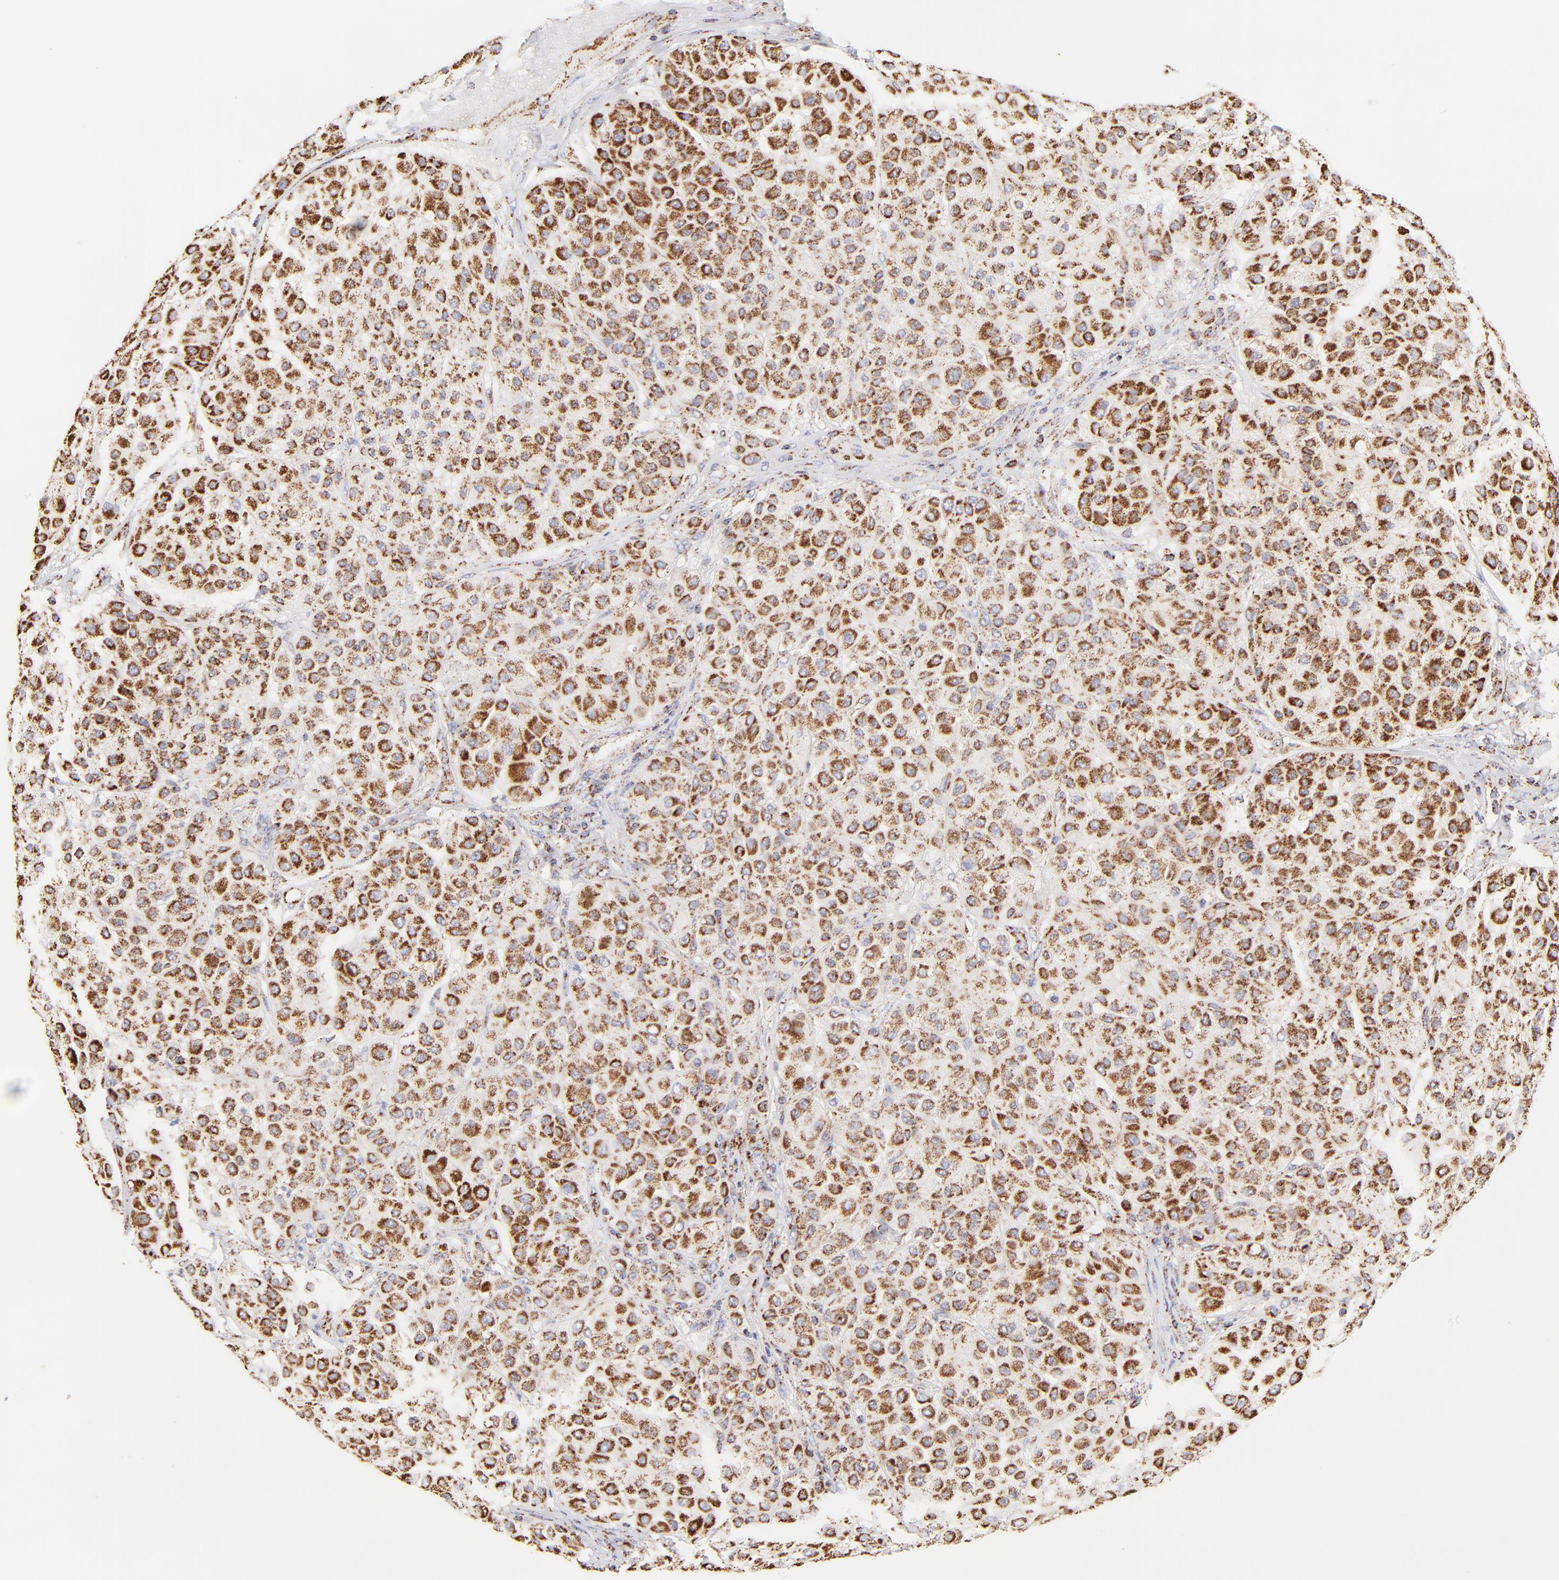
{"staining": {"intensity": "moderate", "quantity": ">75%", "location": "cytoplasmic/membranous"}, "tissue": "melanoma", "cell_type": "Tumor cells", "image_type": "cancer", "snomed": [{"axis": "morphology", "description": "Normal tissue, NOS"}, {"axis": "morphology", "description": "Malignant melanoma, Metastatic site"}, {"axis": "topography", "description": "Skin"}], "caption": "Moderate cytoplasmic/membranous expression for a protein is seen in approximately >75% of tumor cells of malignant melanoma (metastatic site) using IHC.", "gene": "ECH1", "patient": {"sex": "male", "age": 41}}